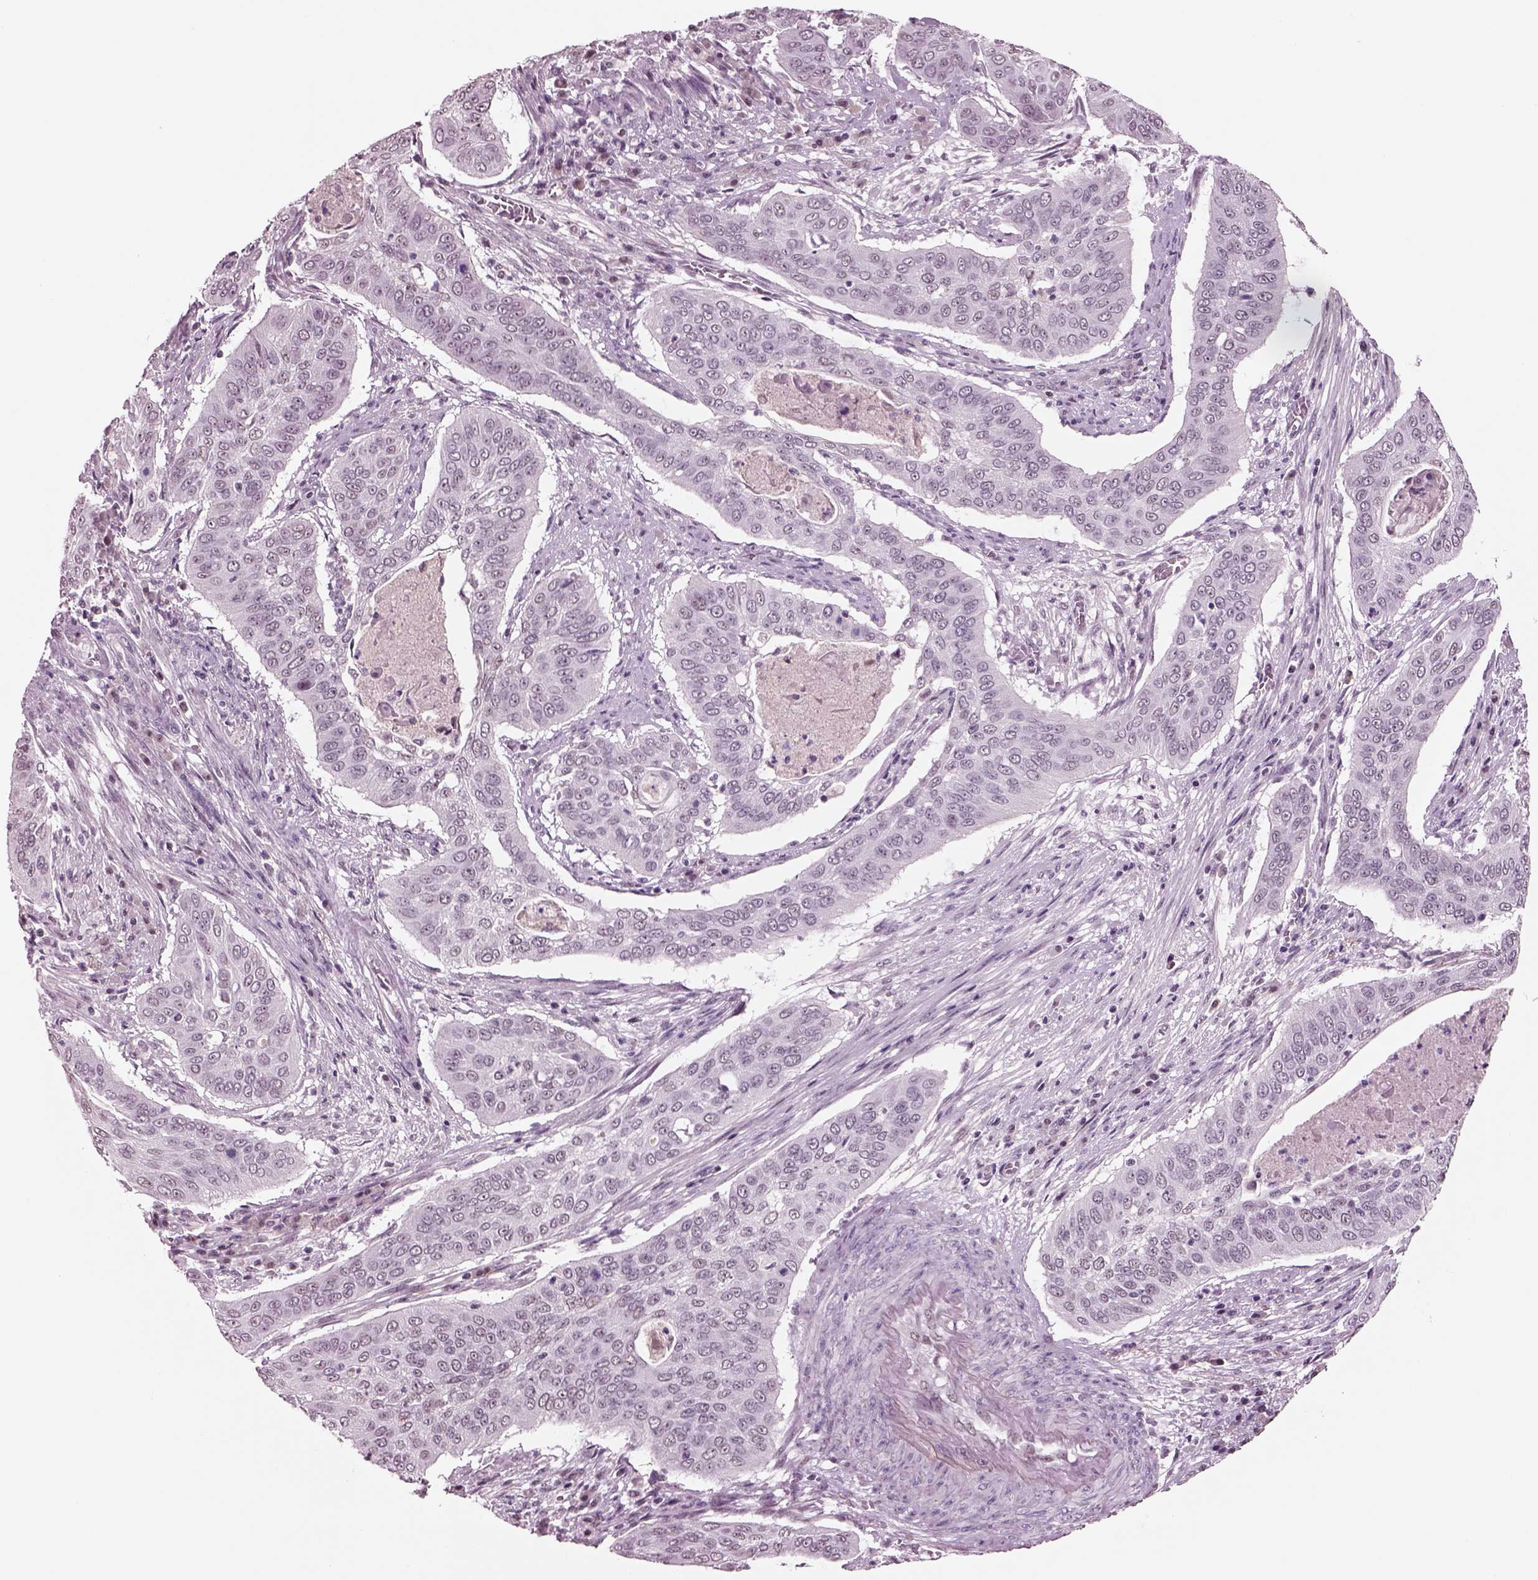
{"staining": {"intensity": "negative", "quantity": "none", "location": "none"}, "tissue": "cervical cancer", "cell_type": "Tumor cells", "image_type": "cancer", "snomed": [{"axis": "morphology", "description": "Squamous cell carcinoma, NOS"}, {"axis": "topography", "description": "Cervix"}], "caption": "Squamous cell carcinoma (cervical) was stained to show a protein in brown. There is no significant expression in tumor cells. (DAB IHC visualized using brightfield microscopy, high magnification).", "gene": "SEPHS1", "patient": {"sex": "female", "age": 39}}